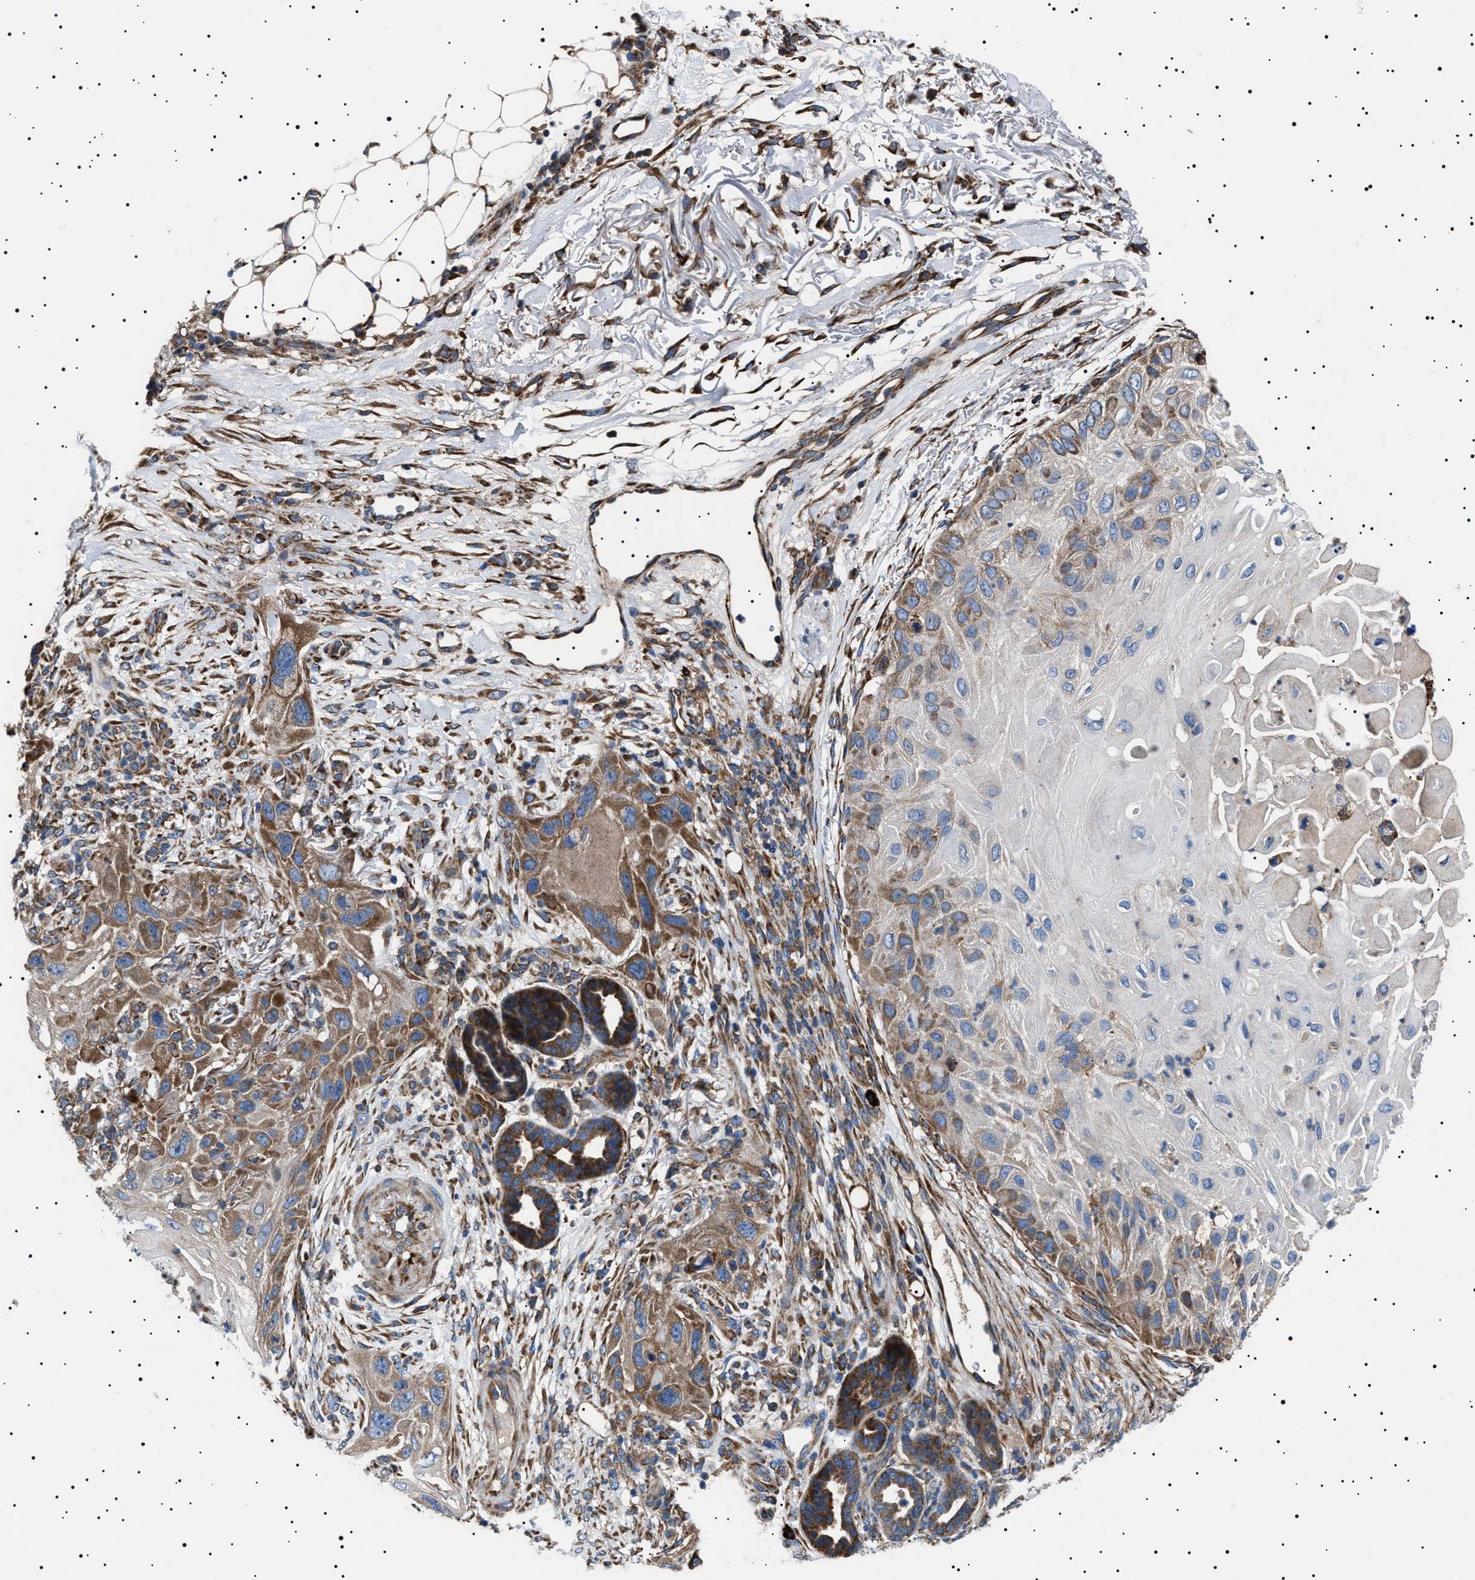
{"staining": {"intensity": "moderate", "quantity": "25%-75%", "location": "cytoplasmic/membranous"}, "tissue": "skin cancer", "cell_type": "Tumor cells", "image_type": "cancer", "snomed": [{"axis": "morphology", "description": "Squamous cell carcinoma, NOS"}, {"axis": "topography", "description": "Skin"}], "caption": "Skin cancer tissue exhibits moderate cytoplasmic/membranous positivity in approximately 25%-75% of tumor cells", "gene": "TOP1MT", "patient": {"sex": "female", "age": 77}}